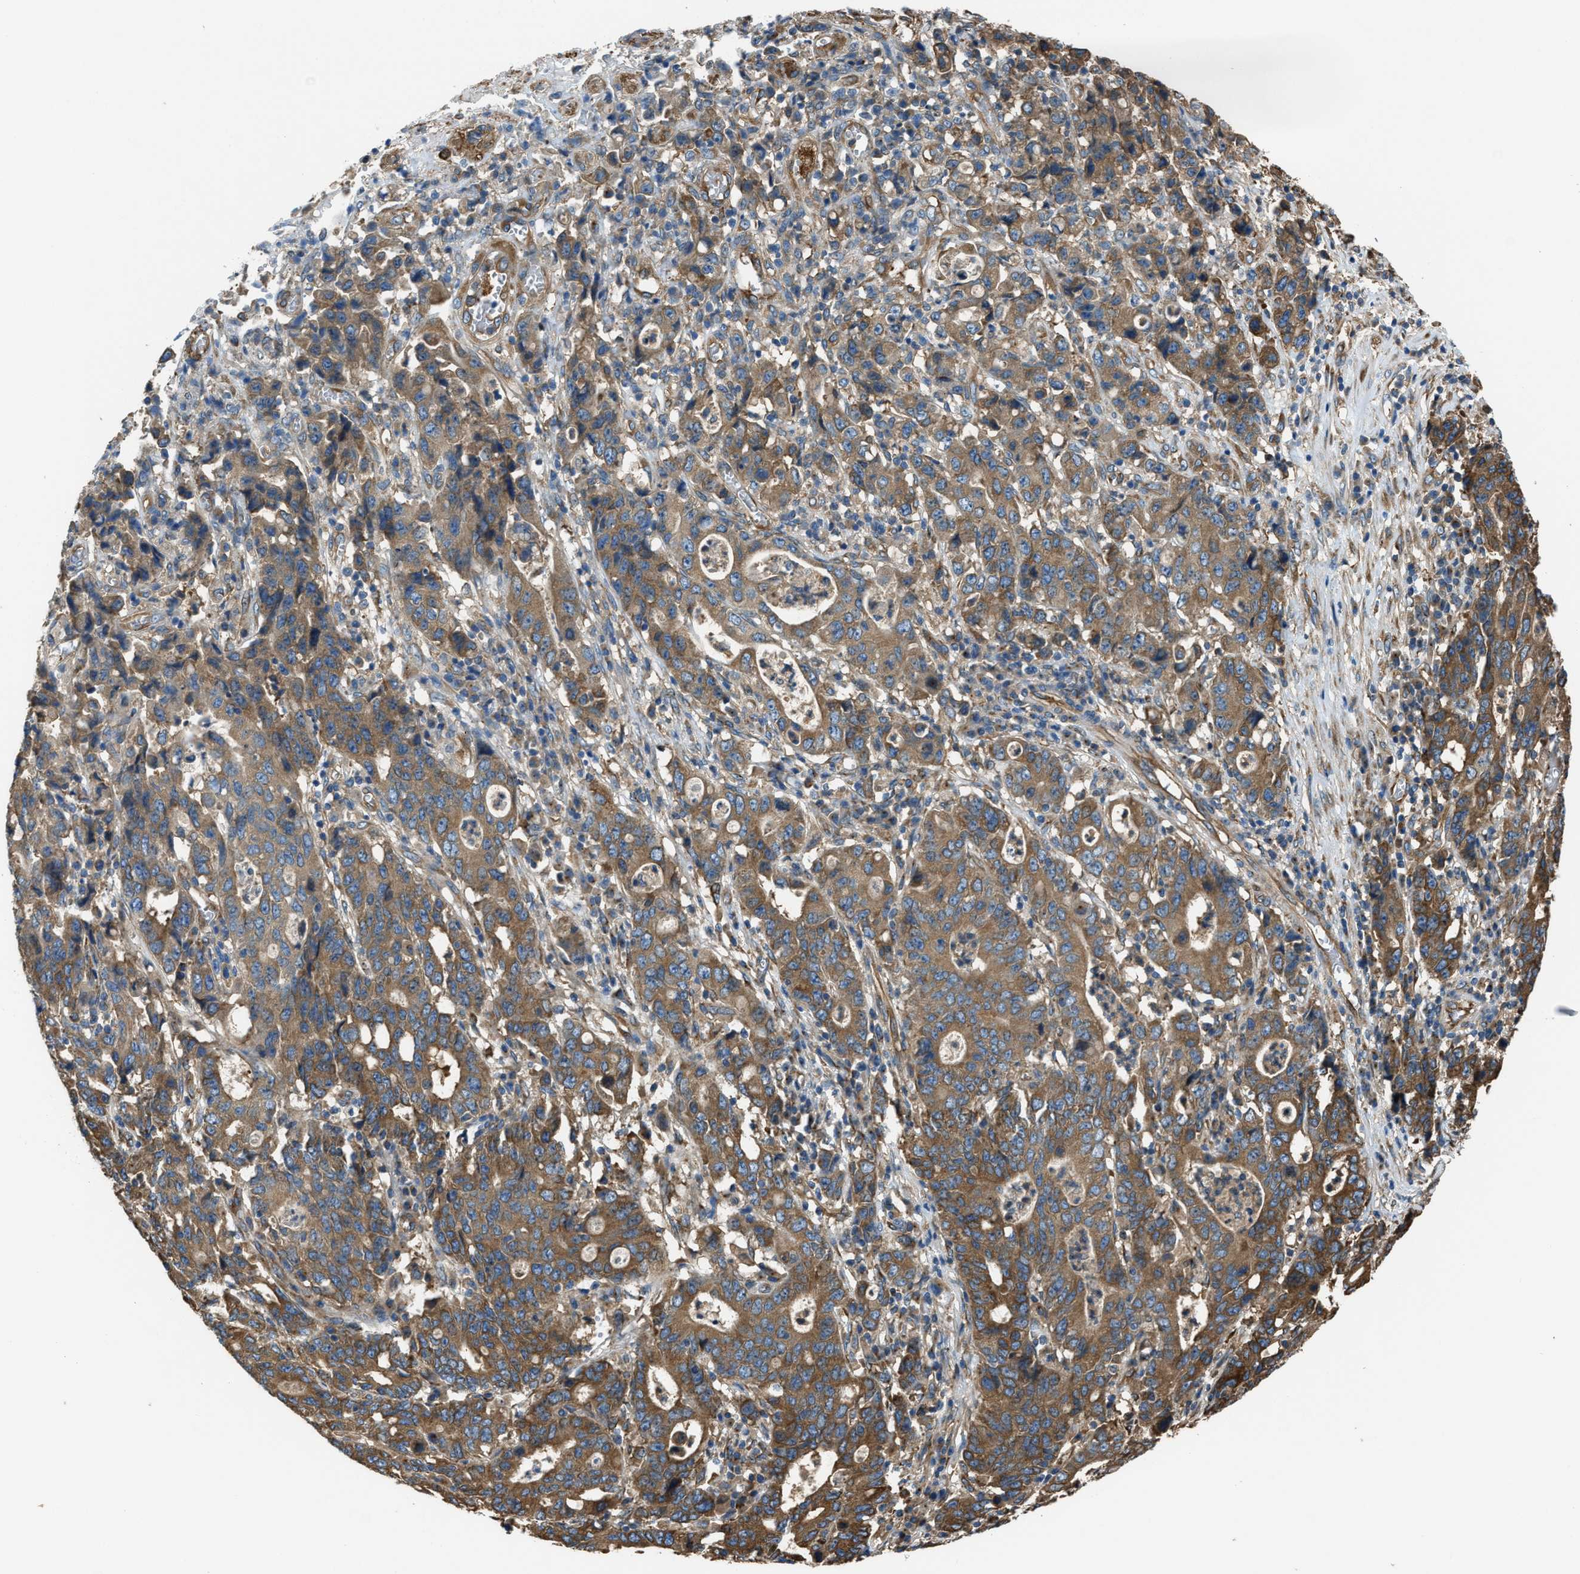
{"staining": {"intensity": "moderate", "quantity": ">75%", "location": "cytoplasmic/membranous"}, "tissue": "stomach cancer", "cell_type": "Tumor cells", "image_type": "cancer", "snomed": [{"axis": "morphology", "description": "Adenocarcinoma, NOS"}, {"axis": "topography", "description": "Stomach, upper"}], "caption": "Human adenocarcinoma (stomach) stained for a protein (brown) demonstrates moderate cytoplasmic/membranous positive expression in about >75% of tumor cells.", "gene": "TRPC1", "patient": {"sex": "male", "age": 69}}